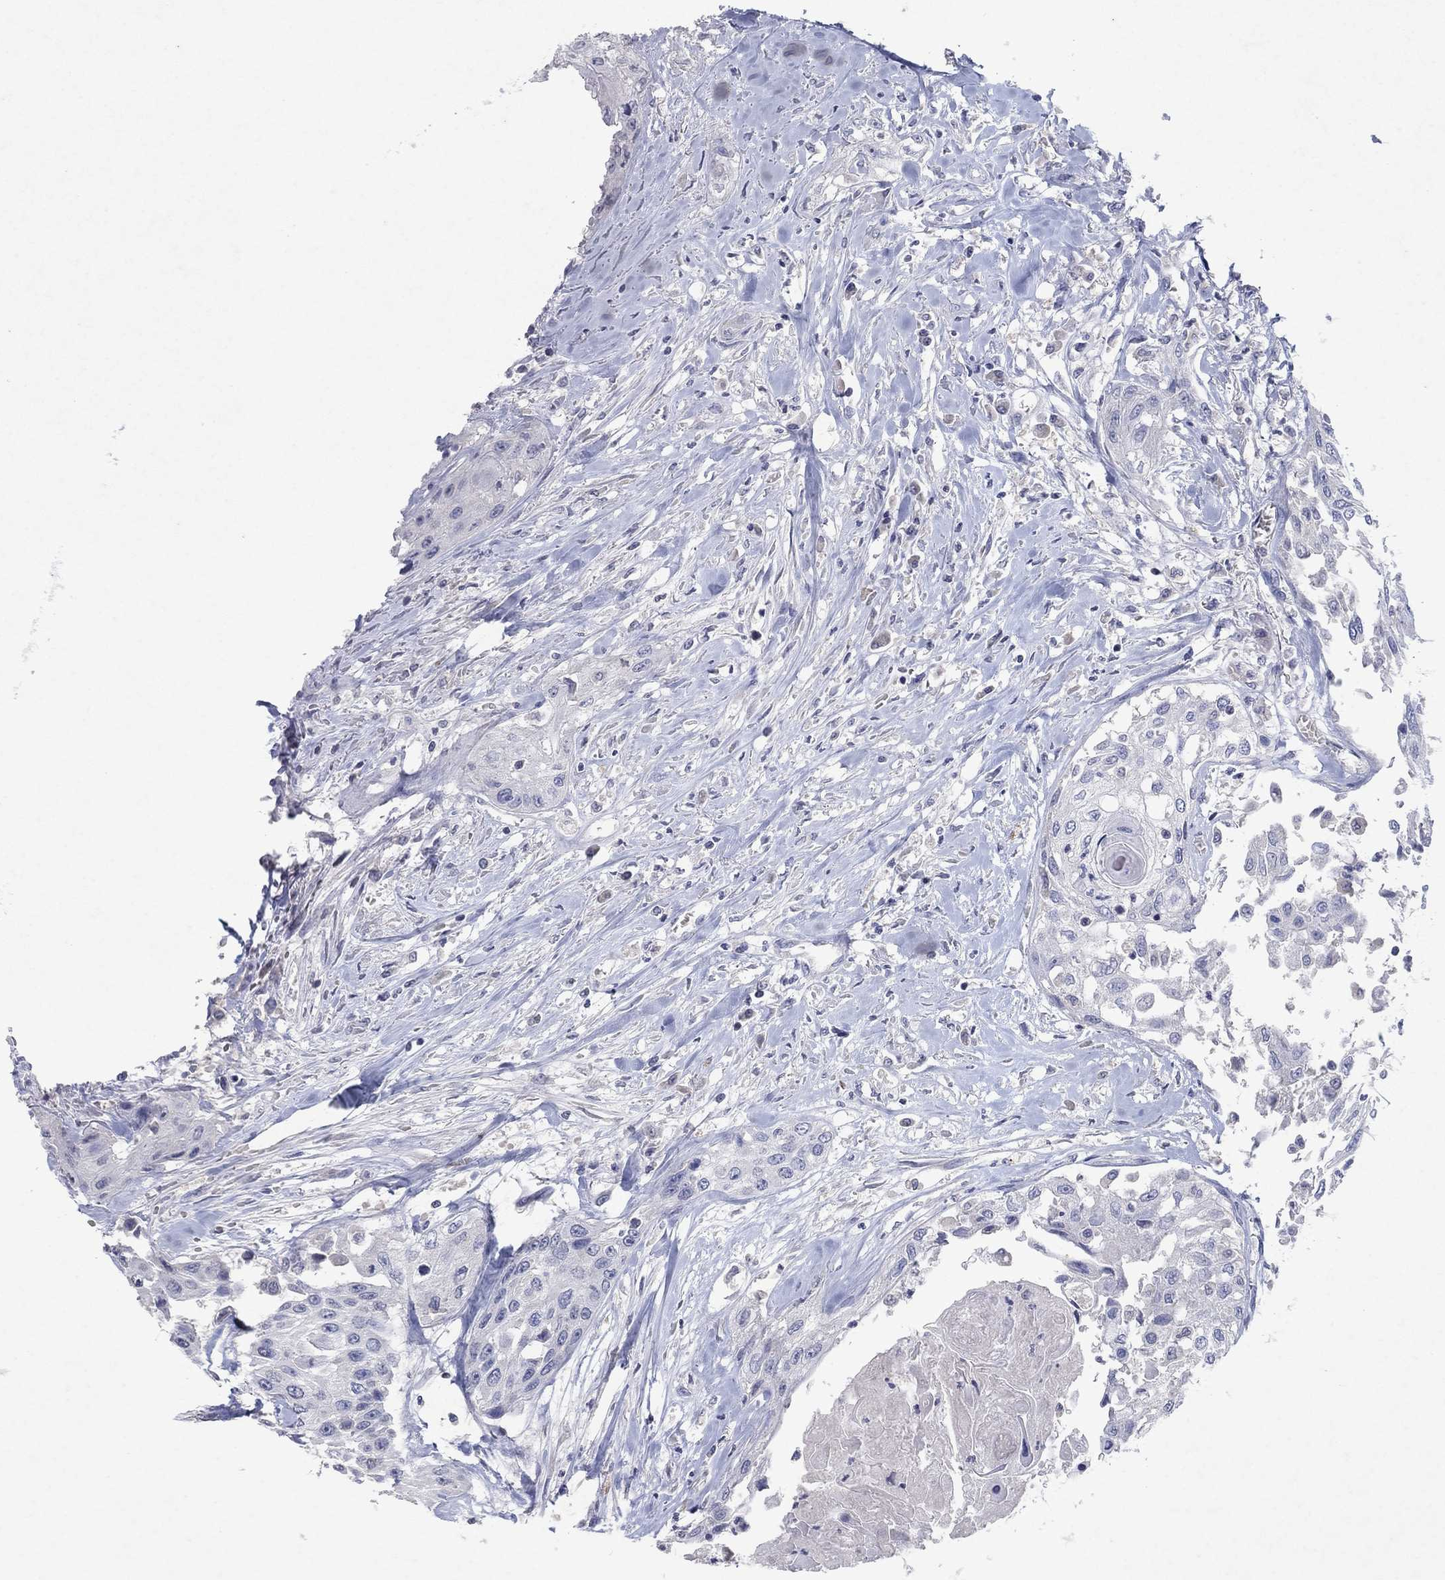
{"staining": {"intensity": "negative", "quantity": "none", "location": "none"}, "tissue": "head and neck cancer", "cell_type": "Tumor cells", "image_type": "cancer", "snomed": [{"axis": "morphology", "description": "Normal tissue, NOS"}, {"axis": "morphology", "description": "Squamous cell carcinoma, NOS"}, {"axis": "topography", "description": "Oral tissue"}, {"axis": "topography", "description": "Peripheral nerve tissue"}, {"axis": "topography", "description": "Head-Neck"}], "caption": "Protein analysis of head and neck squamous cell carcinoma reveals no significant expression in tumor cells.", "gene": "KRT40", "patient": {"sex": "female", "age": 59}}